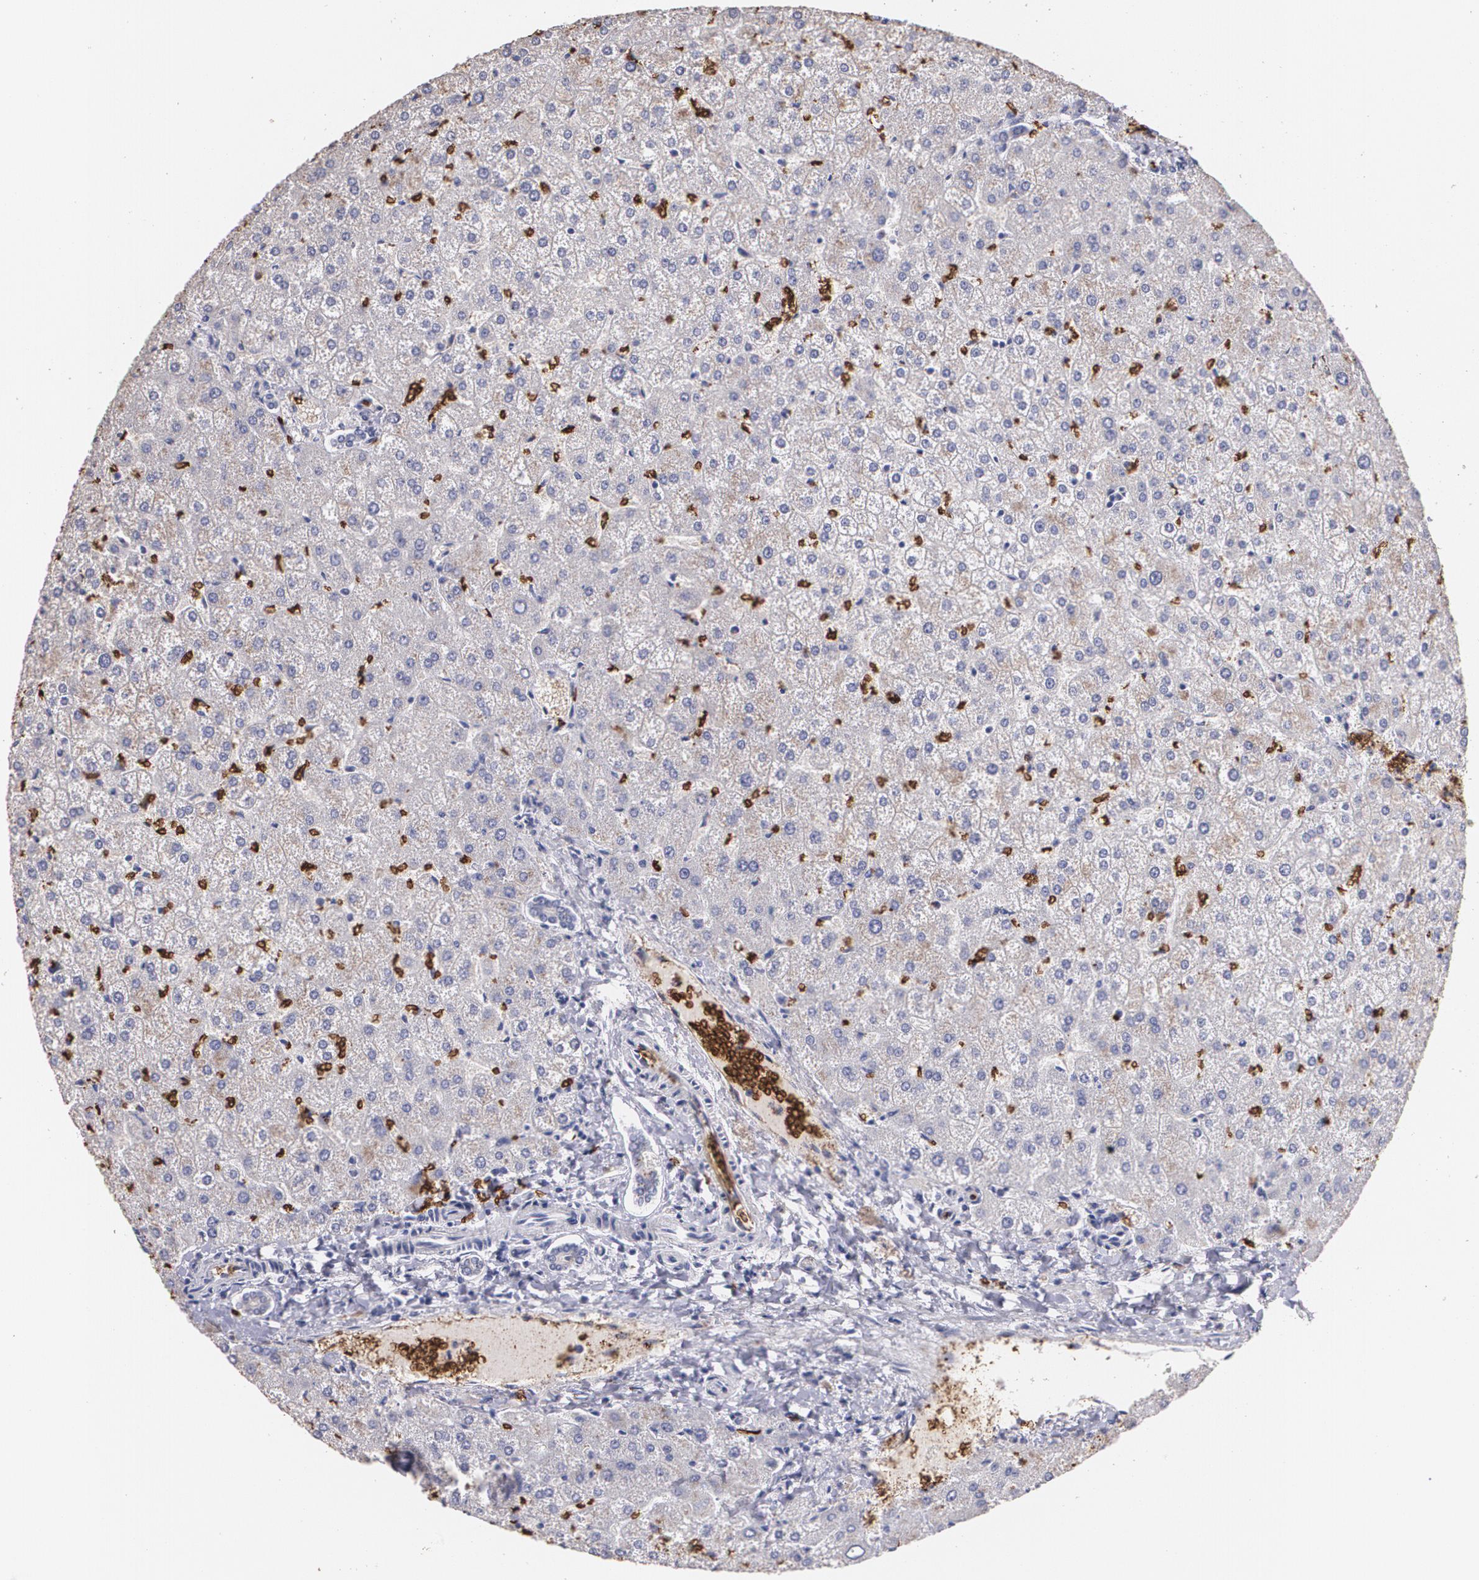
{"staining": {"intensity": "weak", "quantity": ">75%", "location": "cytoplasmic/membranous"}, "tissue": "liver", "cell_type": "Cholangiocytes", "image_type": "normal", "snomed": [{"axis": "morphology", "description": "Normal tissue, NOS"}, {"axis": "topography", "description": "Liver"}], "caption": "Benign liver shows weak cytoplasmic/membranous positivity in about >75% of cholangiocytes (Brightfield microscopy of DAB IHC at high magnification)..", "gene": "SLC2A1", "patient": {"sex": "female", "age": 32}}